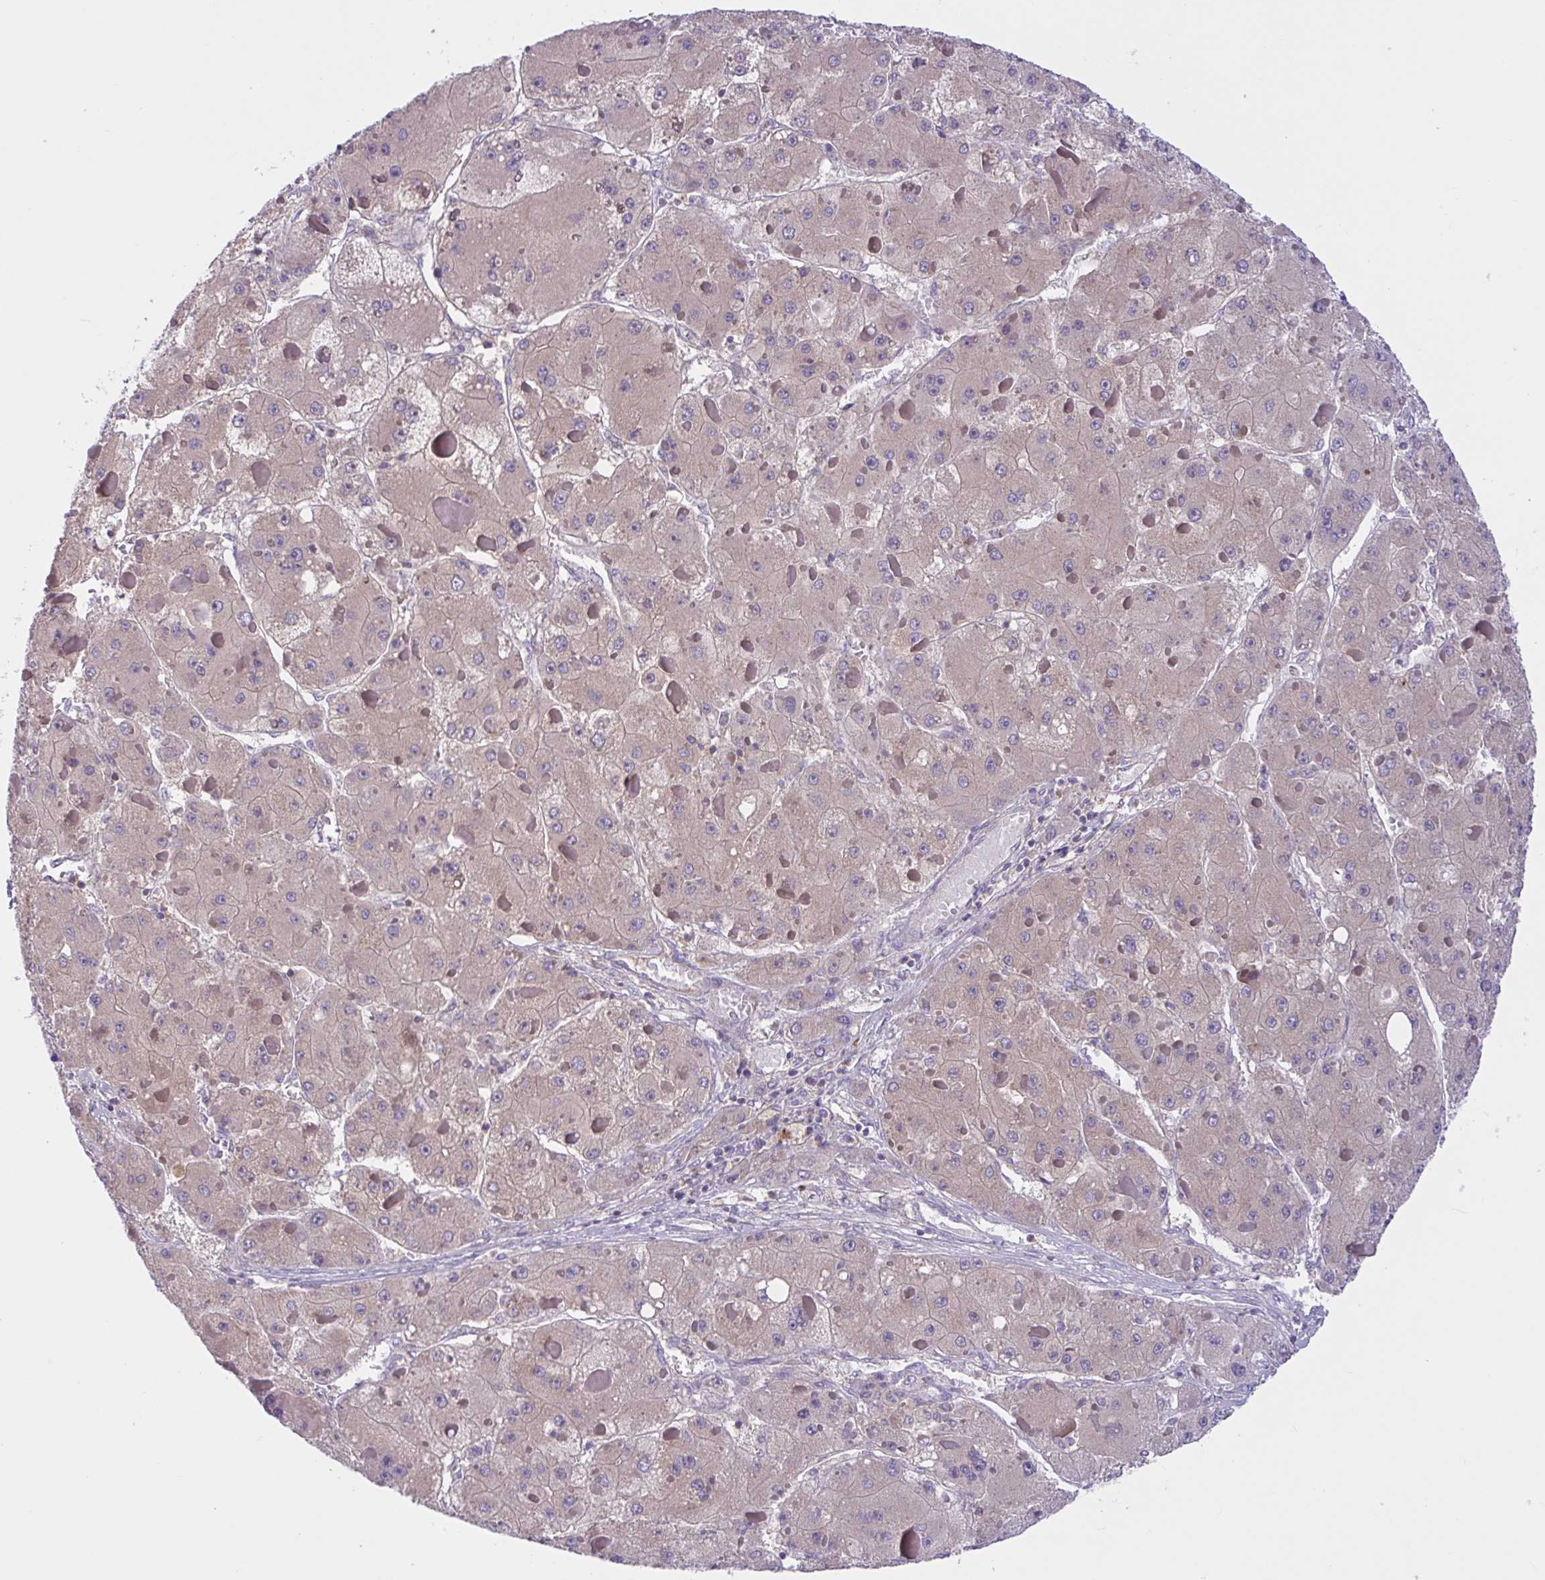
{"staining": {"intensity": "weak", "quantity": ">75%", "location": "cytoplasmic/membranous"}, "tissue": "liver cancer", "cell_type": "Tumor cells", "image_type": "cancer", "snomed": [{"axis": "morphology", "description": "Carcinoma, Hepatocellular, NOS"}, {"axis": "topography", "description": "Liver"}], "caption": "Immunohistochemical staining of human liver cancer (hepatocellular carcinoma) displays weak cytoplasmic/membranous protein positivity in approximately >75% of tumor cells.", "gene": "WNT9B", "patient": {"sex": "female", "age": 73}}